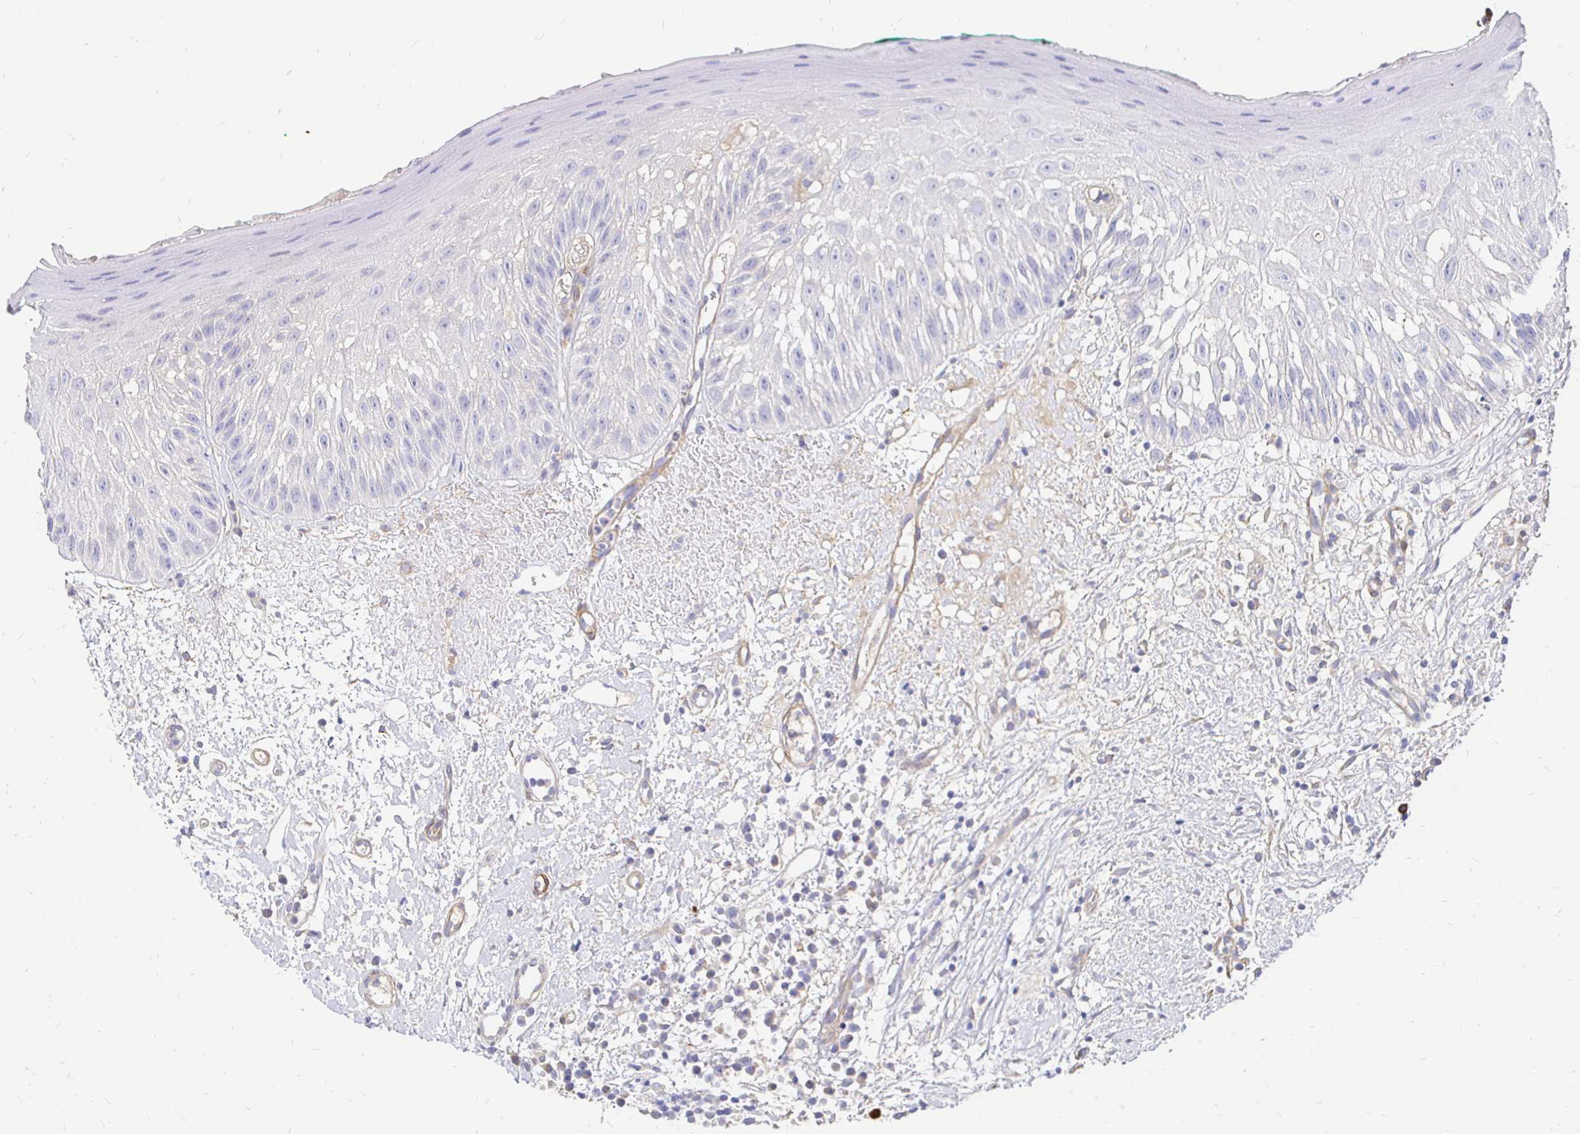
{"staining": {"intensity": "negative", "quantity": "none", "location": "none"}, "tissue": "oral mucosa", "cell_type": "Squamous epithelial cells", "image_type": "normal", "snomed": [{"axis": "morphology", "description": "Normal tissue, NOS"}, {"axis": "topography", "description": "Oral tissue"}, {"axis": "topography", "description": "Tounge, NOS"}], "caption": "A histopathology image of oral mucosa stained for a protein exhibits no brown staining in squamous epithelial cells. (DAB (3,3'-diaminobenzidine) IHC, high magnification).", "gene": "PALM2AKAP2", "patient": {"sex": "male", "age": 83}}